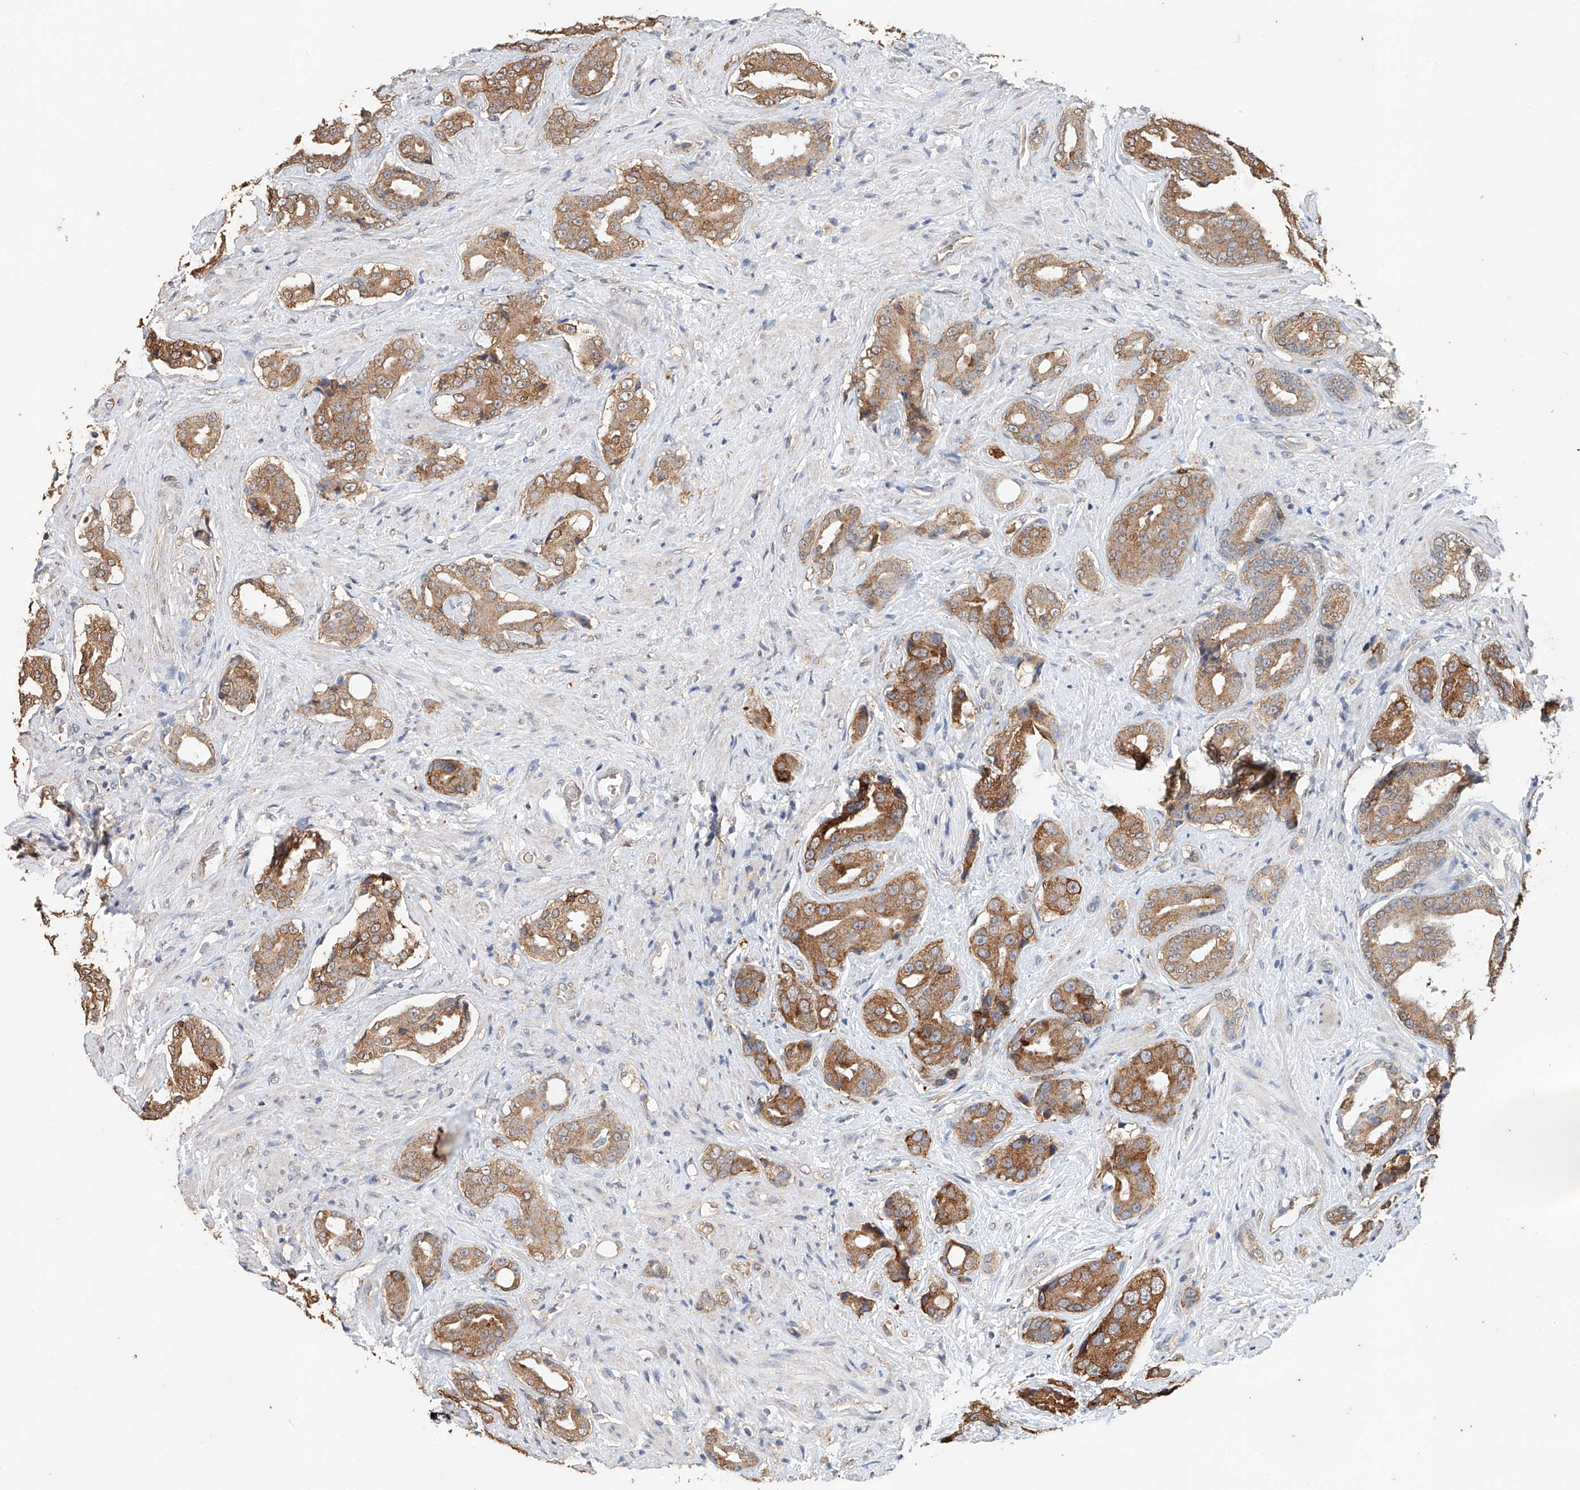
{"staining": {"intensity": "moderate", "quantity": ">75%", "location": "cytoplasmic/membranous"}, "tissue": "prostate cancer", "cell_type": "Tumor cells", "image_type": "cancer", "snomed": [{"axis": "morphology", "description": "Adenocarcinoma, High grade"}, {"axis": "topography", "description": "Prostate"}], "caption": "There is medium levels of moderate cytoplasmic/membranous staining in tumor cells of prostate cancer, as demonstrated by immunohistochemical staining (brown color).", "gene": "CERS4", "patient": {"sex": "male", "age": 71}}